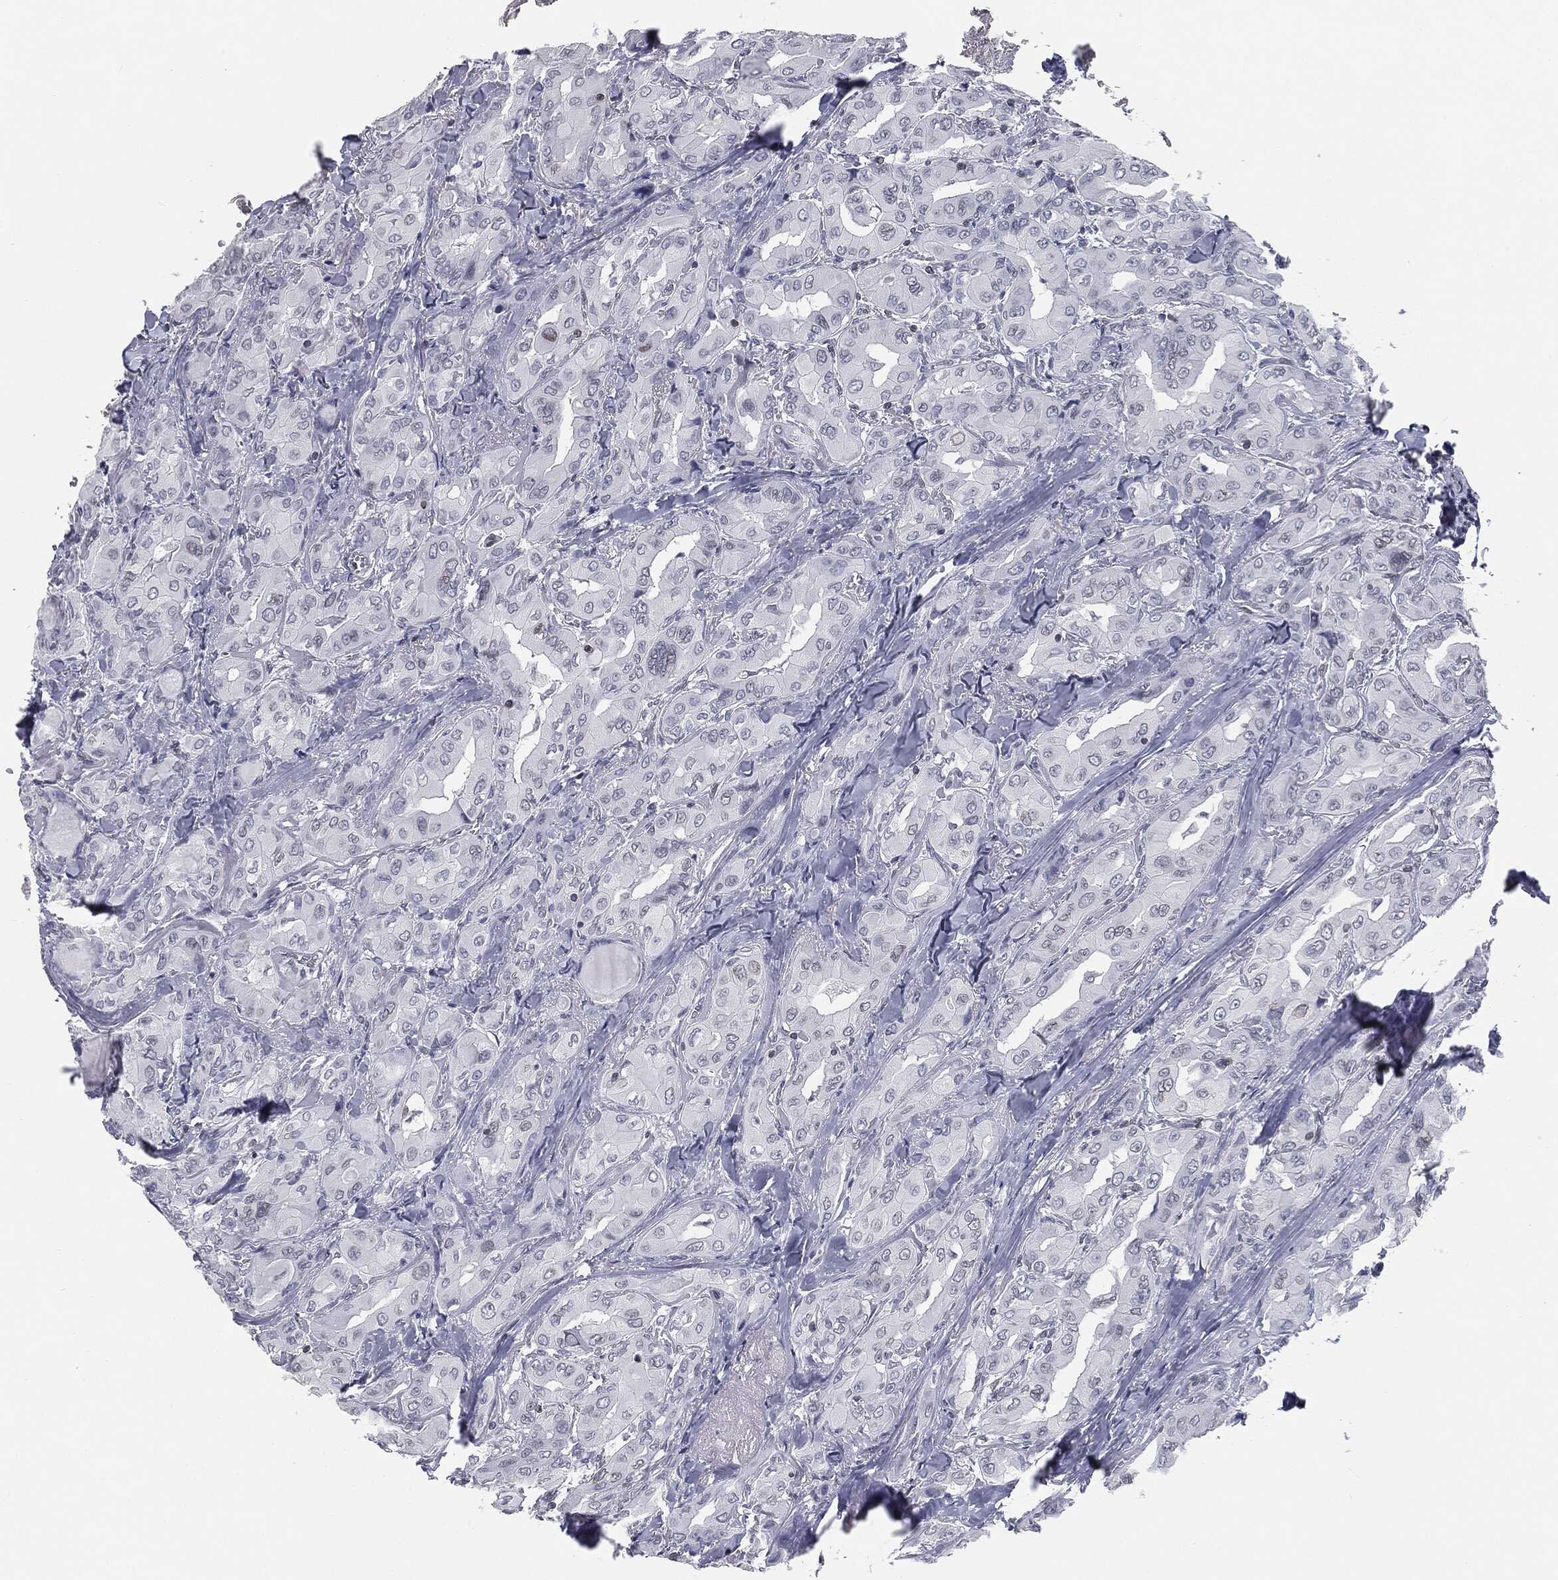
{"staining": {"intensity": "negative", "quantity": "none", "location": "none"}, "tissue": "thyroid cancer", "cell_type": "Tumor cells", "image_type": "cancer", "snomed": [{"axis": "morphology", "description": "Normal tissue, NOS"}, {"axis": "morphology", "description": "Papillary adenocarcinoma, NOS"}, {"axis": "topography", "description": "Thyroid gland"}], "caption": "A photomicrograph of thyroid cancer (papillary adenocarcinoma) stained for a protein displays no brown staining in tumor cells.", "gene": "ALDOB", "patient": {"sex": "female", "age": 66}}